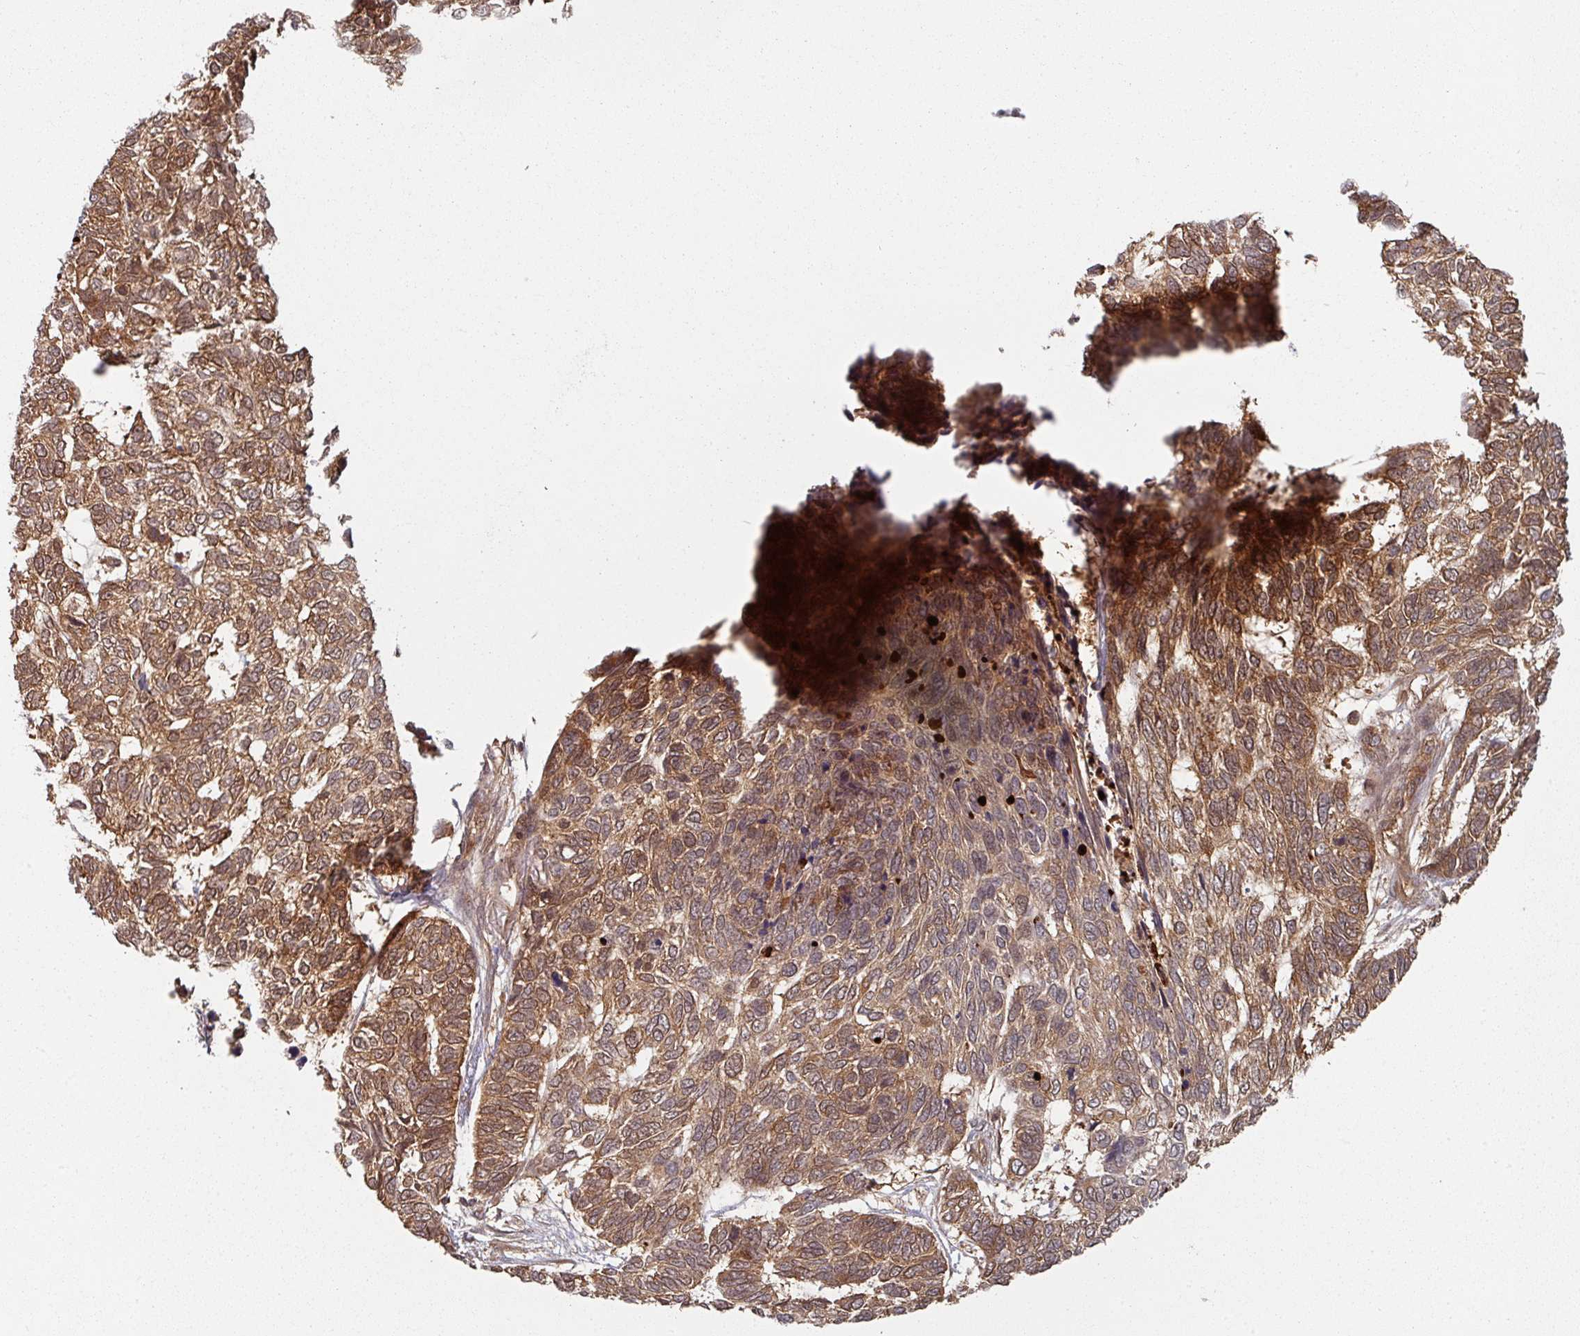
{"staining": {"intensity": "moderate", "quantity": ">75%", "location": "cytoplasmic/membranous"}, "tissue": "skin cancer", "cell_type": "Tumor cells", "image_type": "cancer", "snomed": [{"axis": "morphology", "description": "Basal cell carcinoma"}, {"axis": "topography", "description": "Skin"}], "caption": "Immunohistochemistry staining of skin cancer (basal cell carcinoma), which demonstrates medium levels of moderate cytoplasmic/membranous expression in approximately >75% of tumor cells indicating moderate cytoplasmic/membranous protein staining. The staining was performed using DAB (3,3'-diaminobenzidine) (brown) for protein detection and nuclei were counterstained in hematoxylin (blue).", "gene": "EIF4EBP2", "patient": {"sex": "female", "age": 65}}